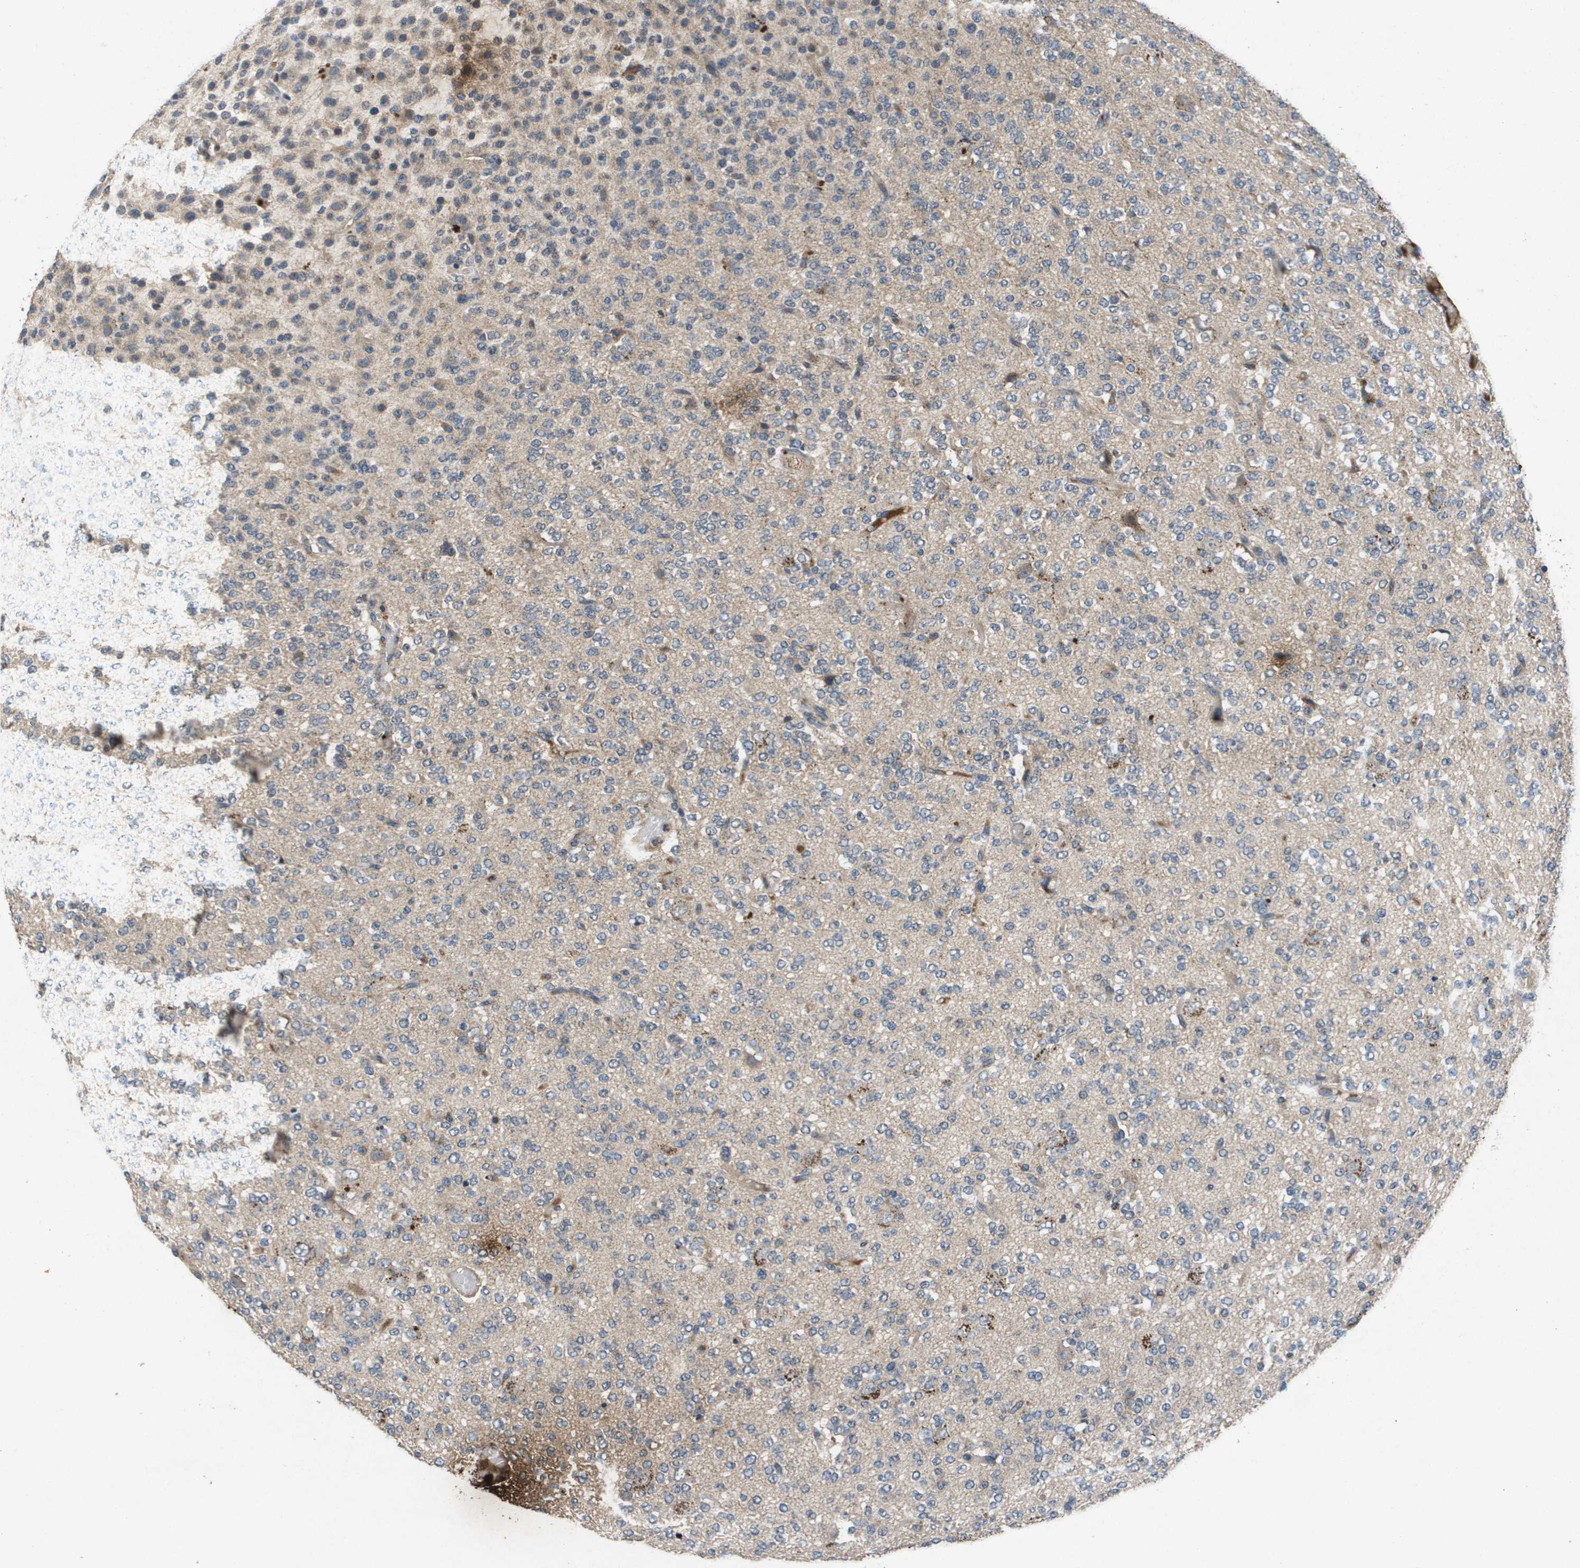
{"staining": {"intensity": "weak", "quantity": "25%-75%", "location": "cytoplasmic/membranous"}, "tissue": "glioma", "cell_type": "Tumor cells", "image_type": "cancer", "snomed": [{"axis": "morphology", "description": "Glioma, malignant, Low grade"}, {"axis": "topography", "description": "Brain"}], "caption": "Immunohistochemical staining of human glioma reveals weak cytoplasmic/membranous protein expression in approximately 25%-75% of tumor cells.", "gene": "PROC", "patient": {"sex": "male", "age": 38}}